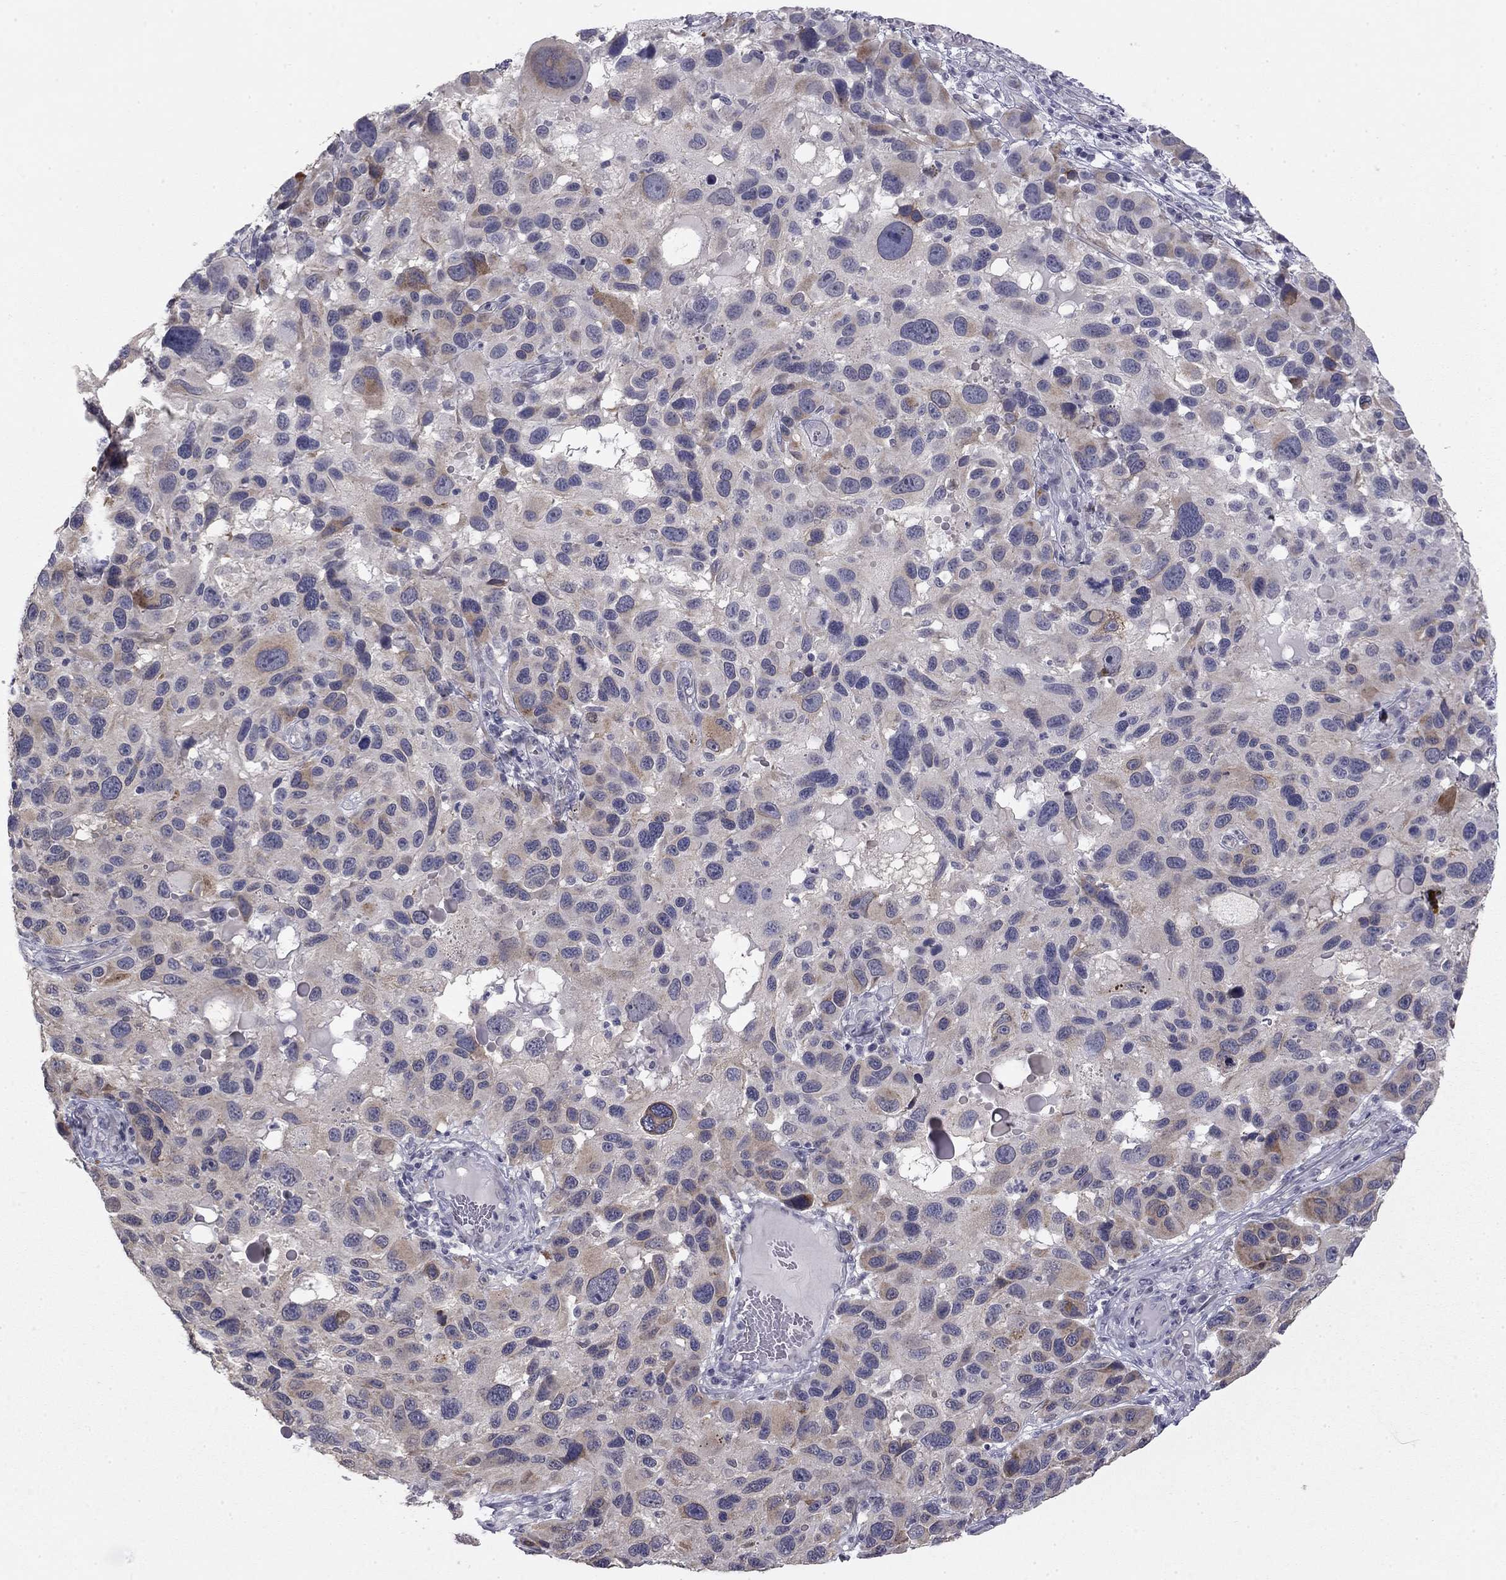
{"staining": {"intensity": "moderate", "quantity": "<25%", "location": "cytoplasmic/membranous"}, "tissue": "melanoma", "cell_type": "Tumor cells", "image_type": "cancer", "snomed": [{"axis": "morphology", "description": "Malignant melanoma, NOS"}, {"axis": "topography", "description": "Skin"}], "caption": "Moderate cytoplasmic/membranous protein staining is present in approximately <25% of tumor cells in malignant melanoma. The staining was performed using DAB to visualize the protein expression in brown, while the nuclei were stained in blue with hematoxylin (Magnification: 20x).", "gene": "PRRT2", "patient": {"sex": "male", "age": 53}}